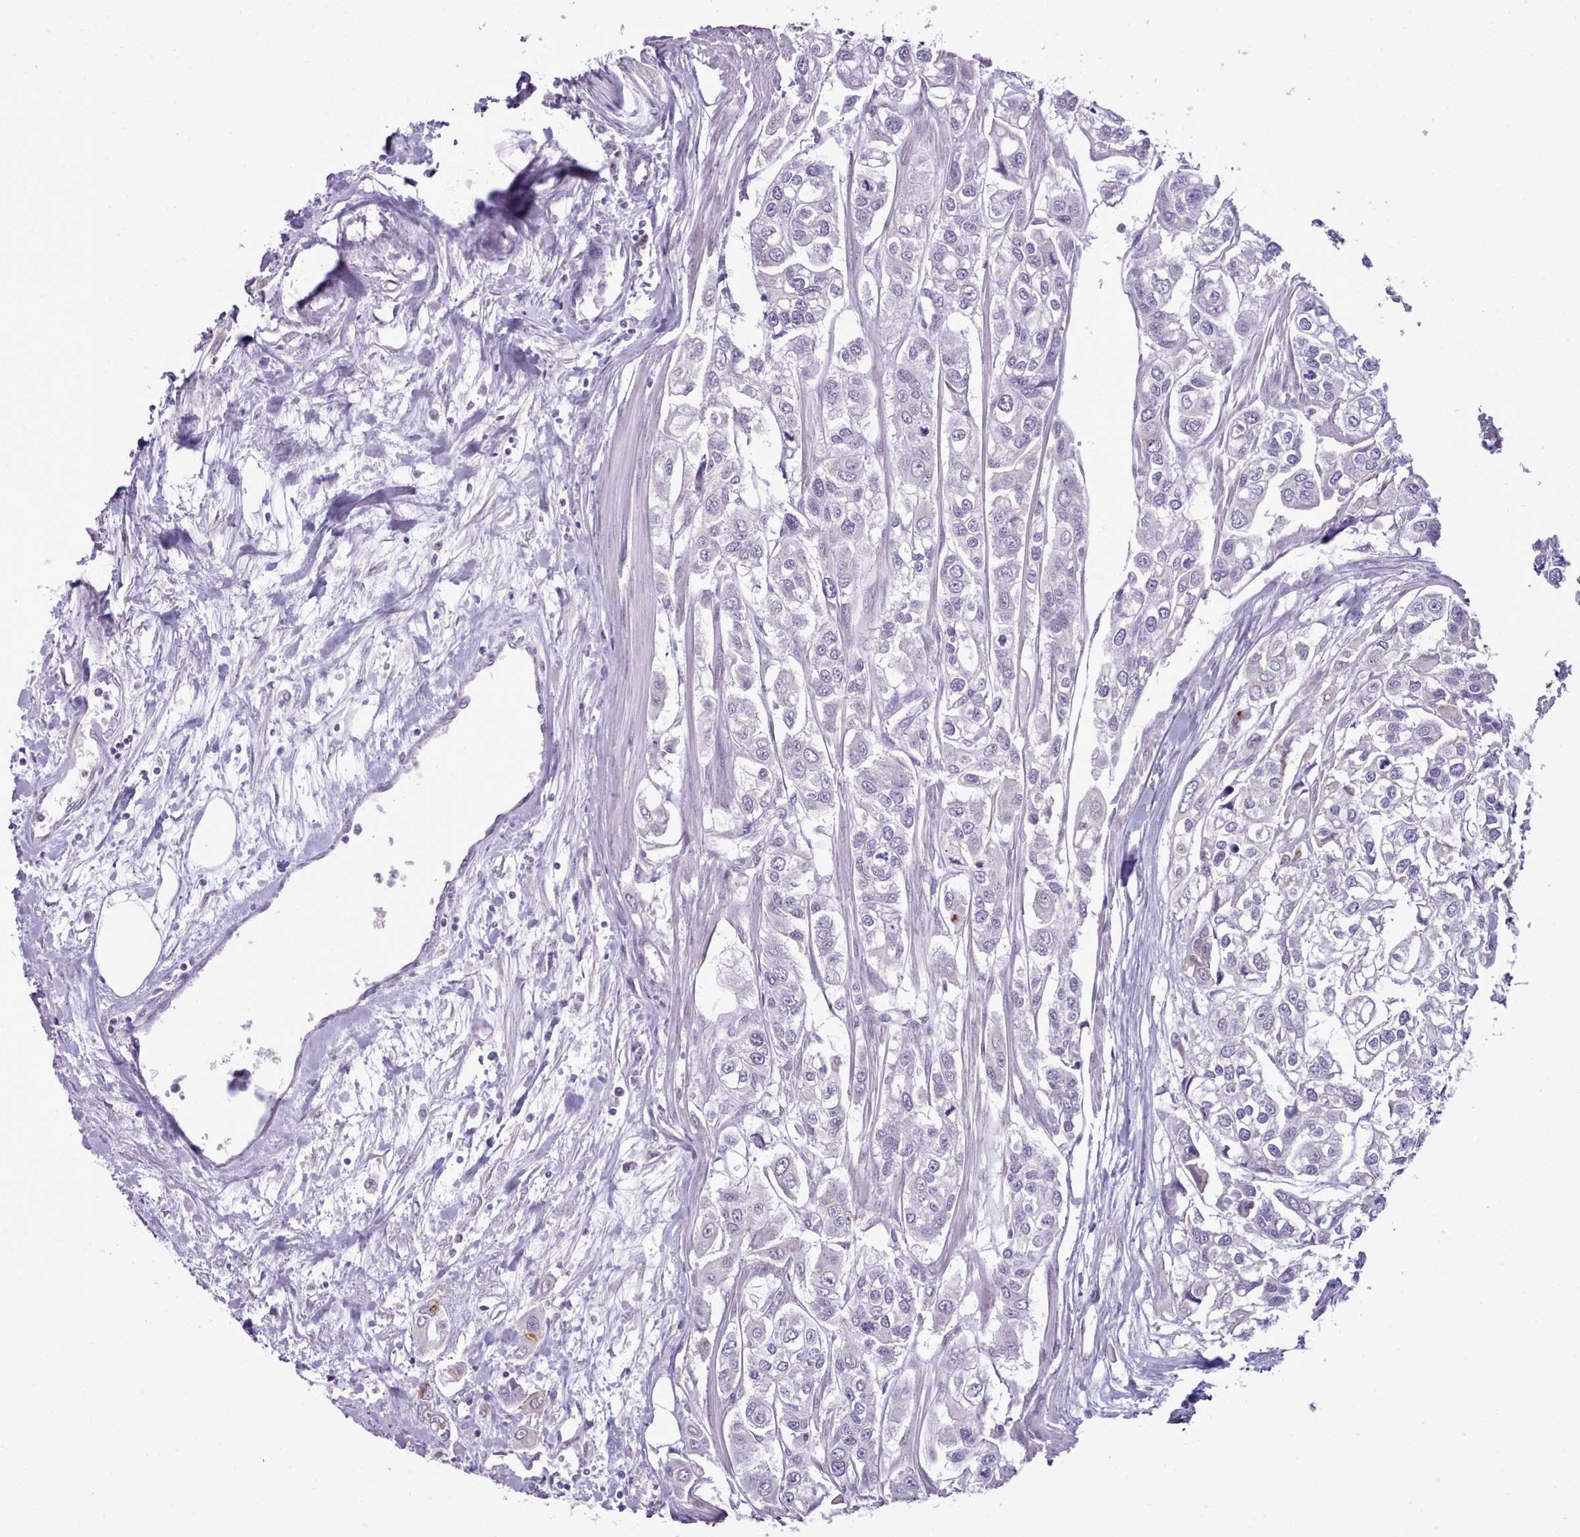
{"staining": {"intensity": "negative", "quantity": "none", "location": "none"}, "tissue": "urothelial cancer", "cell_type": "Tumor cells", "image_type": "cancer", "snomed": [{"axis": "morphology", "description": "Urothelial carcinoma, High grade"}, {"axis": "topography", "description": "Urinary bladder"}], "caption": "Human high-grade urothelial carcinoma stained for a protein using IHC displays no expression in tumor cells.", "gene": "KCTD16", "patient": {"sex": "male", "age": 67}}